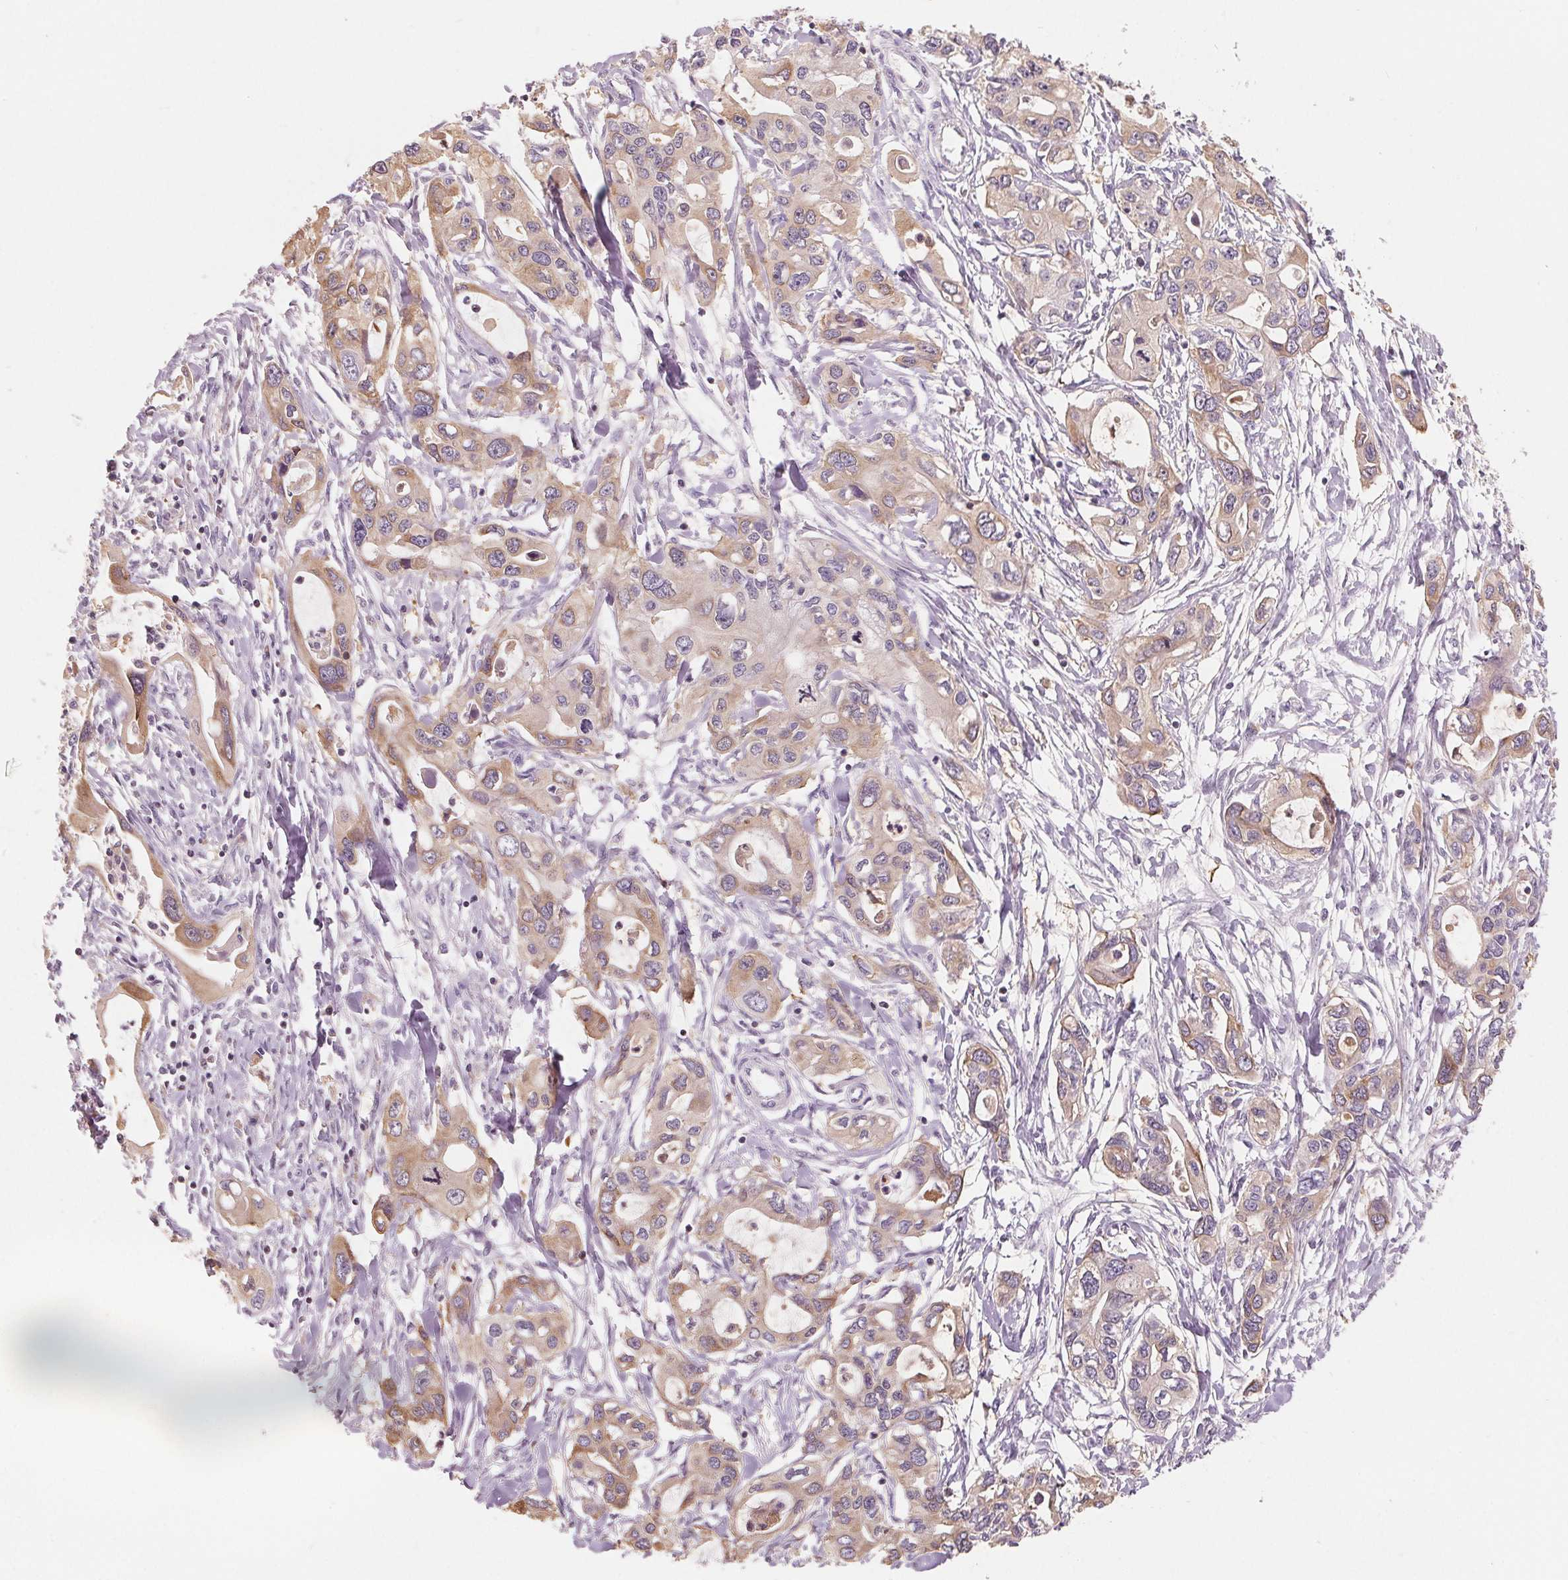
{"staining": {"intensity": "weak", "quantity": ">75%", "location": "cytoplasmic/membranous"}, "tissue": "pancreatic cancer", "cell_type": "Tumor cells", "image_type": "cancer", "snomed": [{"axis": "morphology", "description": "Adenocarcinoma, NOS"}, {"axis": "topography", "description": "Pancreas"}], "caption": "This photomicrograph reveals immunohistochemistry (IHC) staining of human adenocarcinoma (pancreatic), with low weak cytoplasmic/membranous positivity in approximately >75% of tumor cells.", "gene": "VTCN1", "patient": {"sex": "male", "age": 60}}